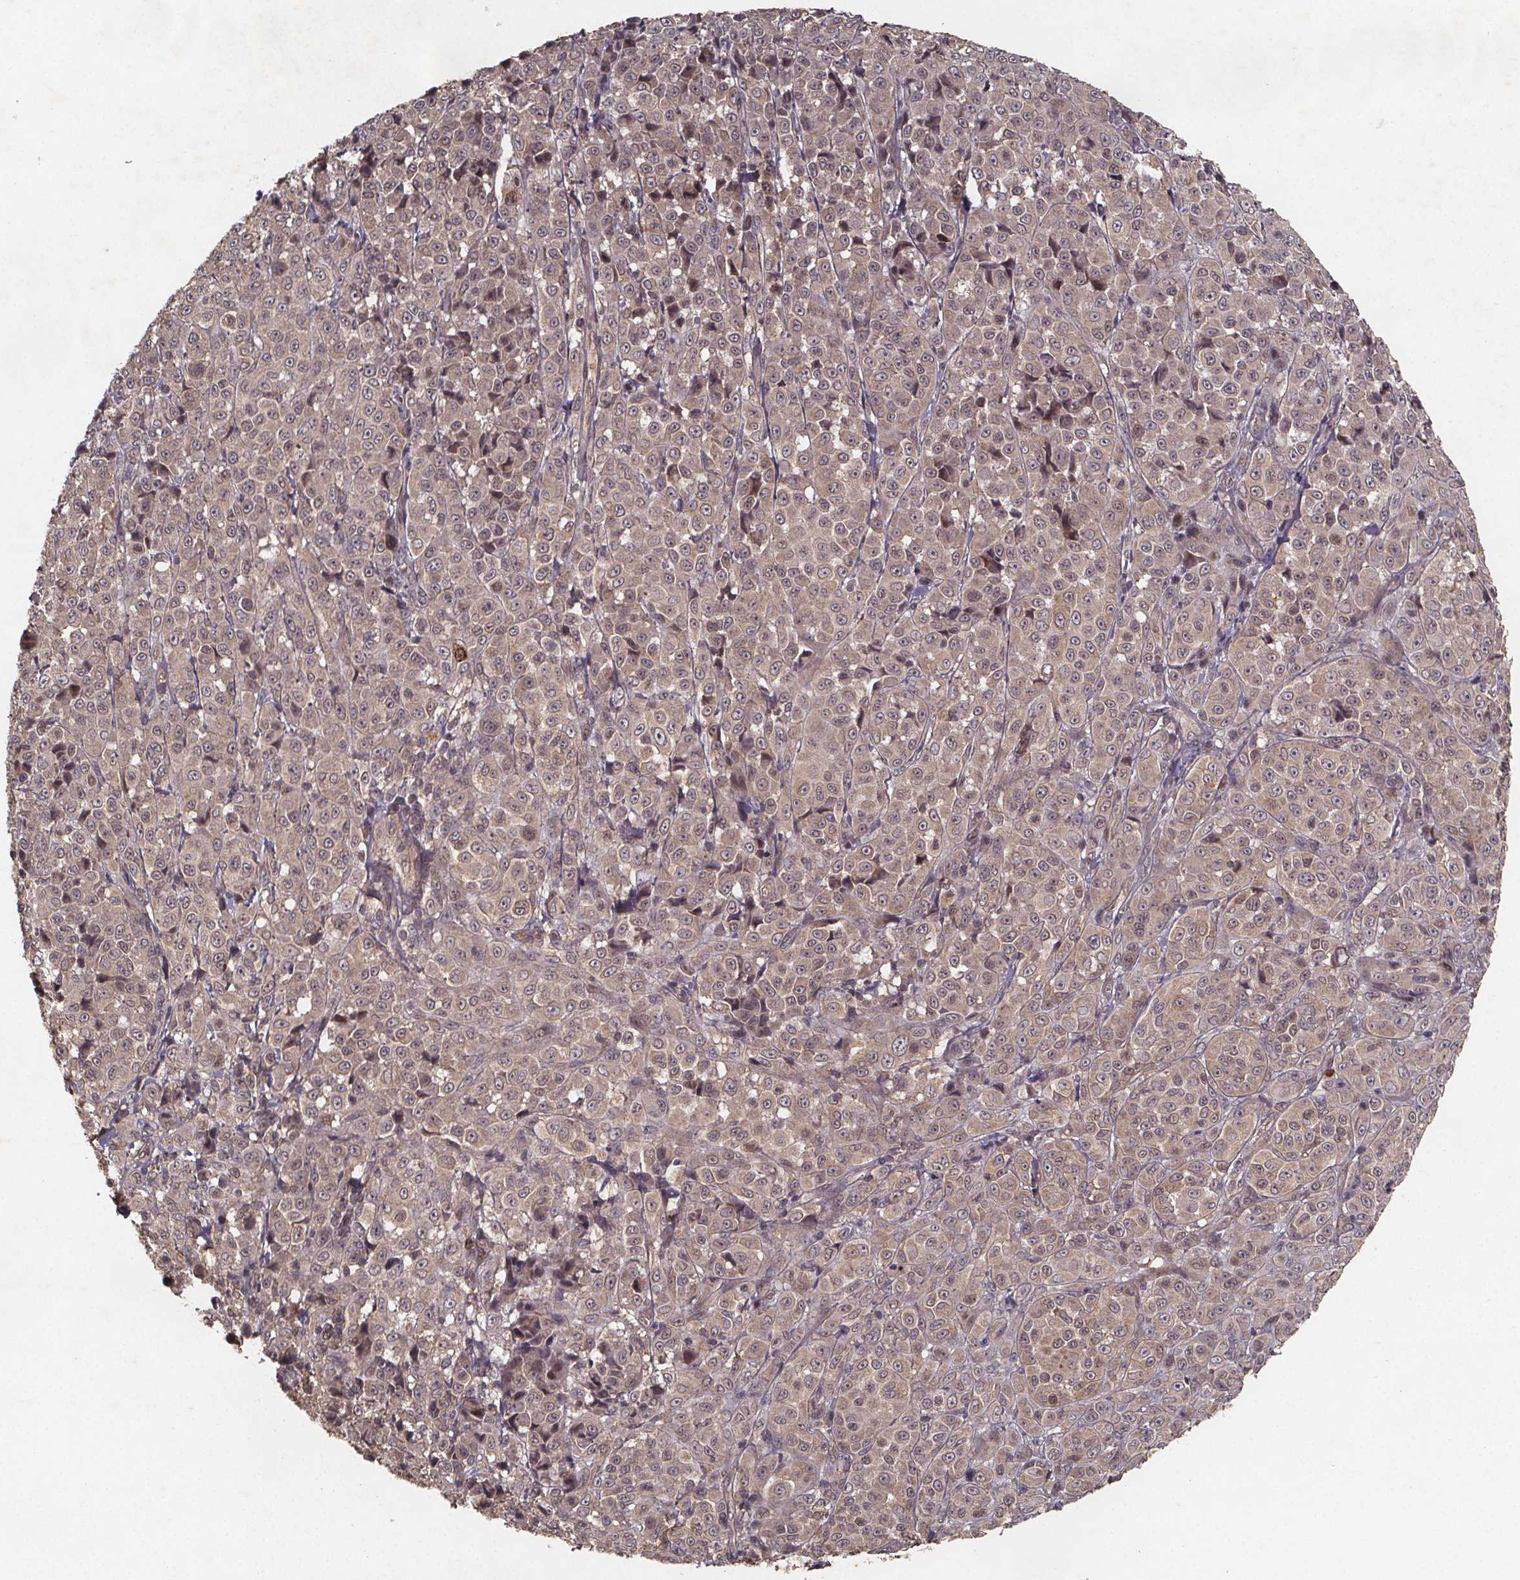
{"staining": {"intensity": "weak", "quantity": ">75%", "location": "cytoplasmic/membranous,nuclear"}, "tissue": "melanoma", "cell_type": "Tumor cells", "image_type": "cancer", "snomed": [{"axis": "morphology", "description": "Malignant melanoma, NOS"}, {"axis": "topography", "description": "Skin"}], "caption": "A brown stain labels weak cytoplasmic/membranous and nuclear positivity of a protein in malignant melanoma tumor cells.", "gene": "PIERCE2", "patient": {"sex": "male", "age": 89}}